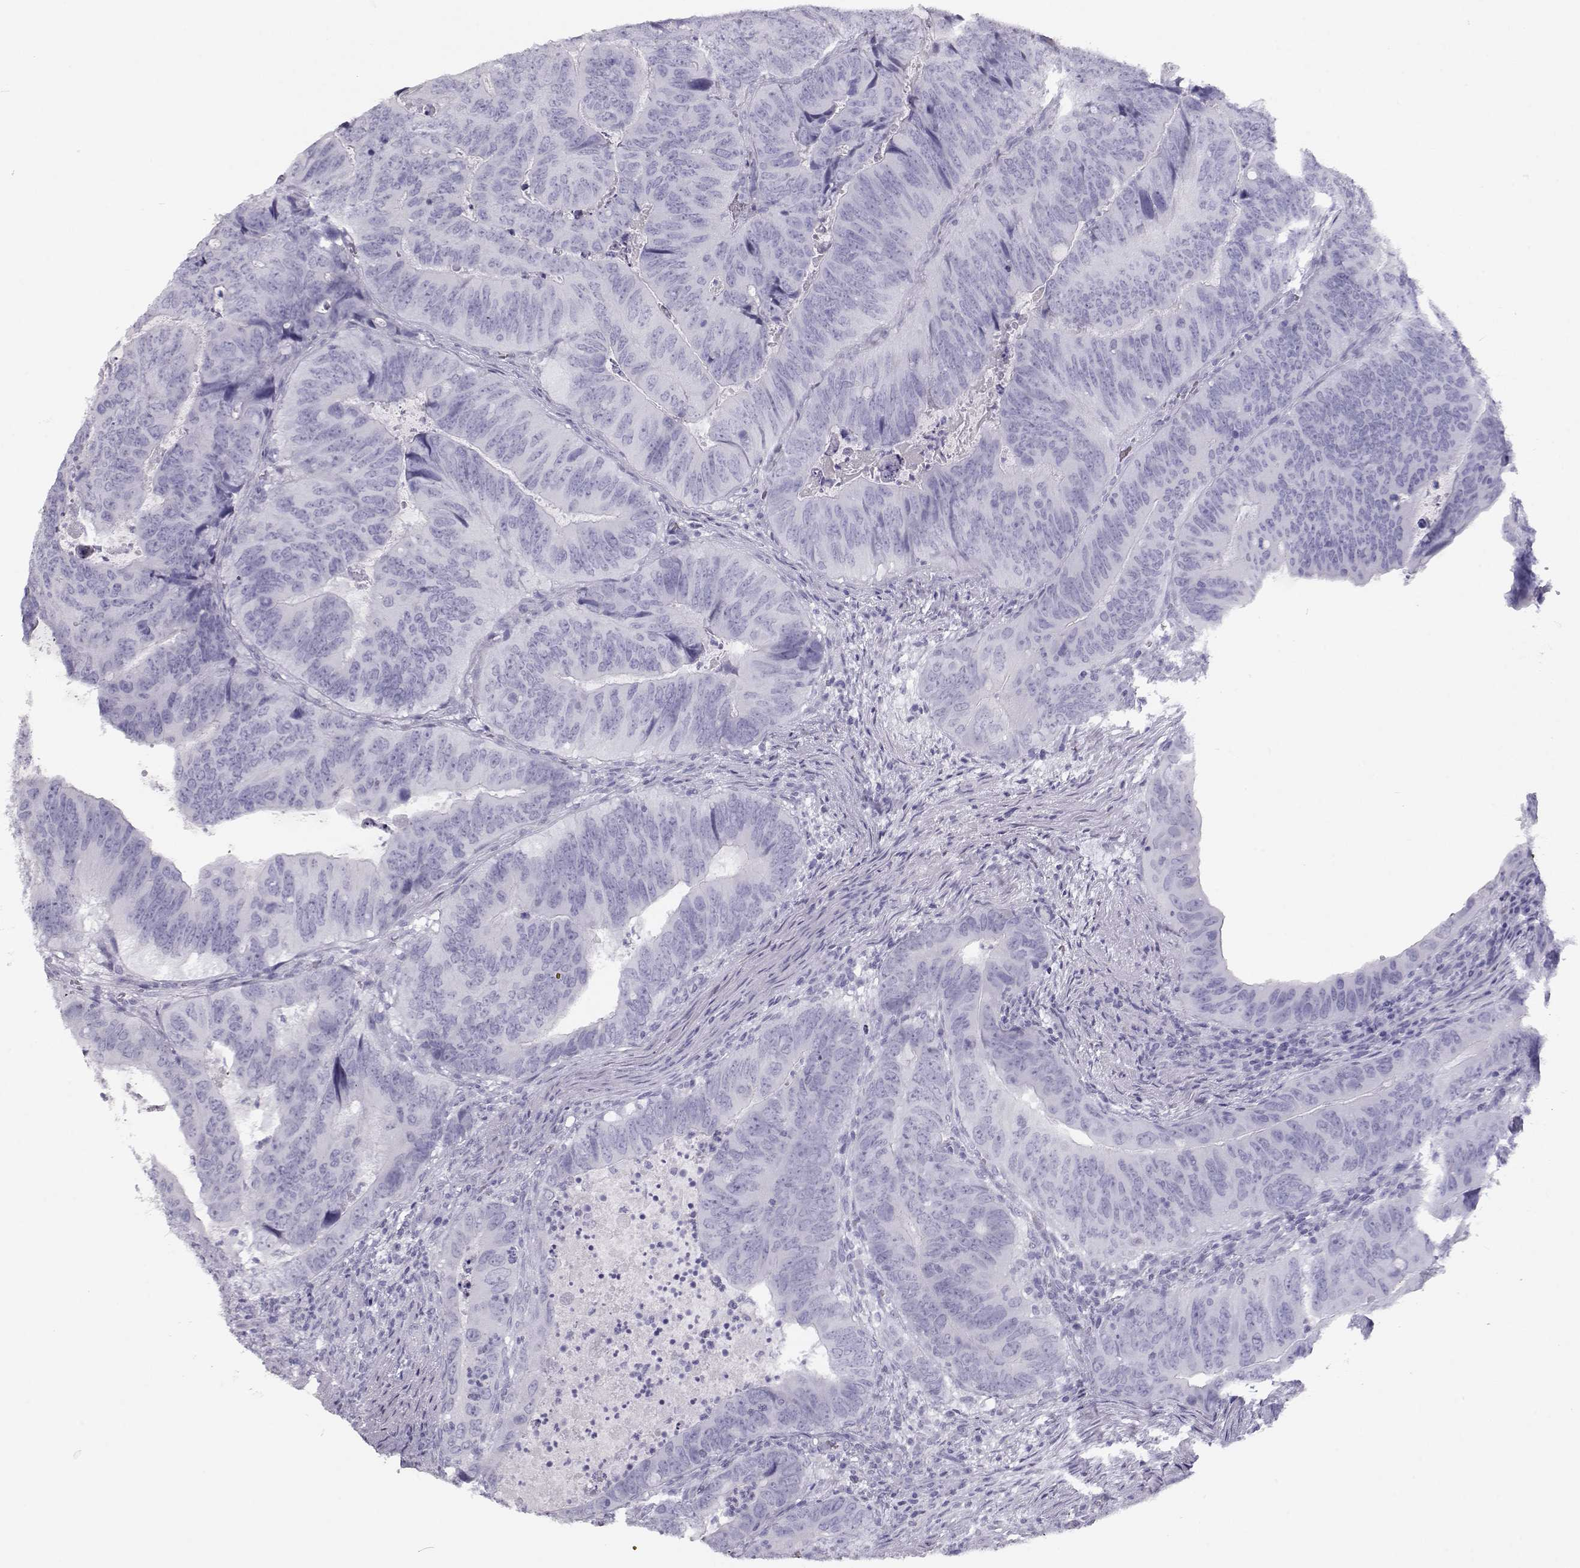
{"staining": {"intensity": "negative", "quantity": "none", "location": "none"}, "tissue": "colorectal cancer", "cell_type": "Tumor cells", "image_type": "cancer", "snomed": [{"axis": "morphology", "description": "Adenocarcinoma, NOS"}, {"axis": "topography", "description": "Colon"}], "caption": "Immunohistochemical staining of colorectal cancer (adenocarcinoma) displays no significant staining in tumor cells.", "gene": "TKTL1", "patient": {"sex": "male", "age": 79}}